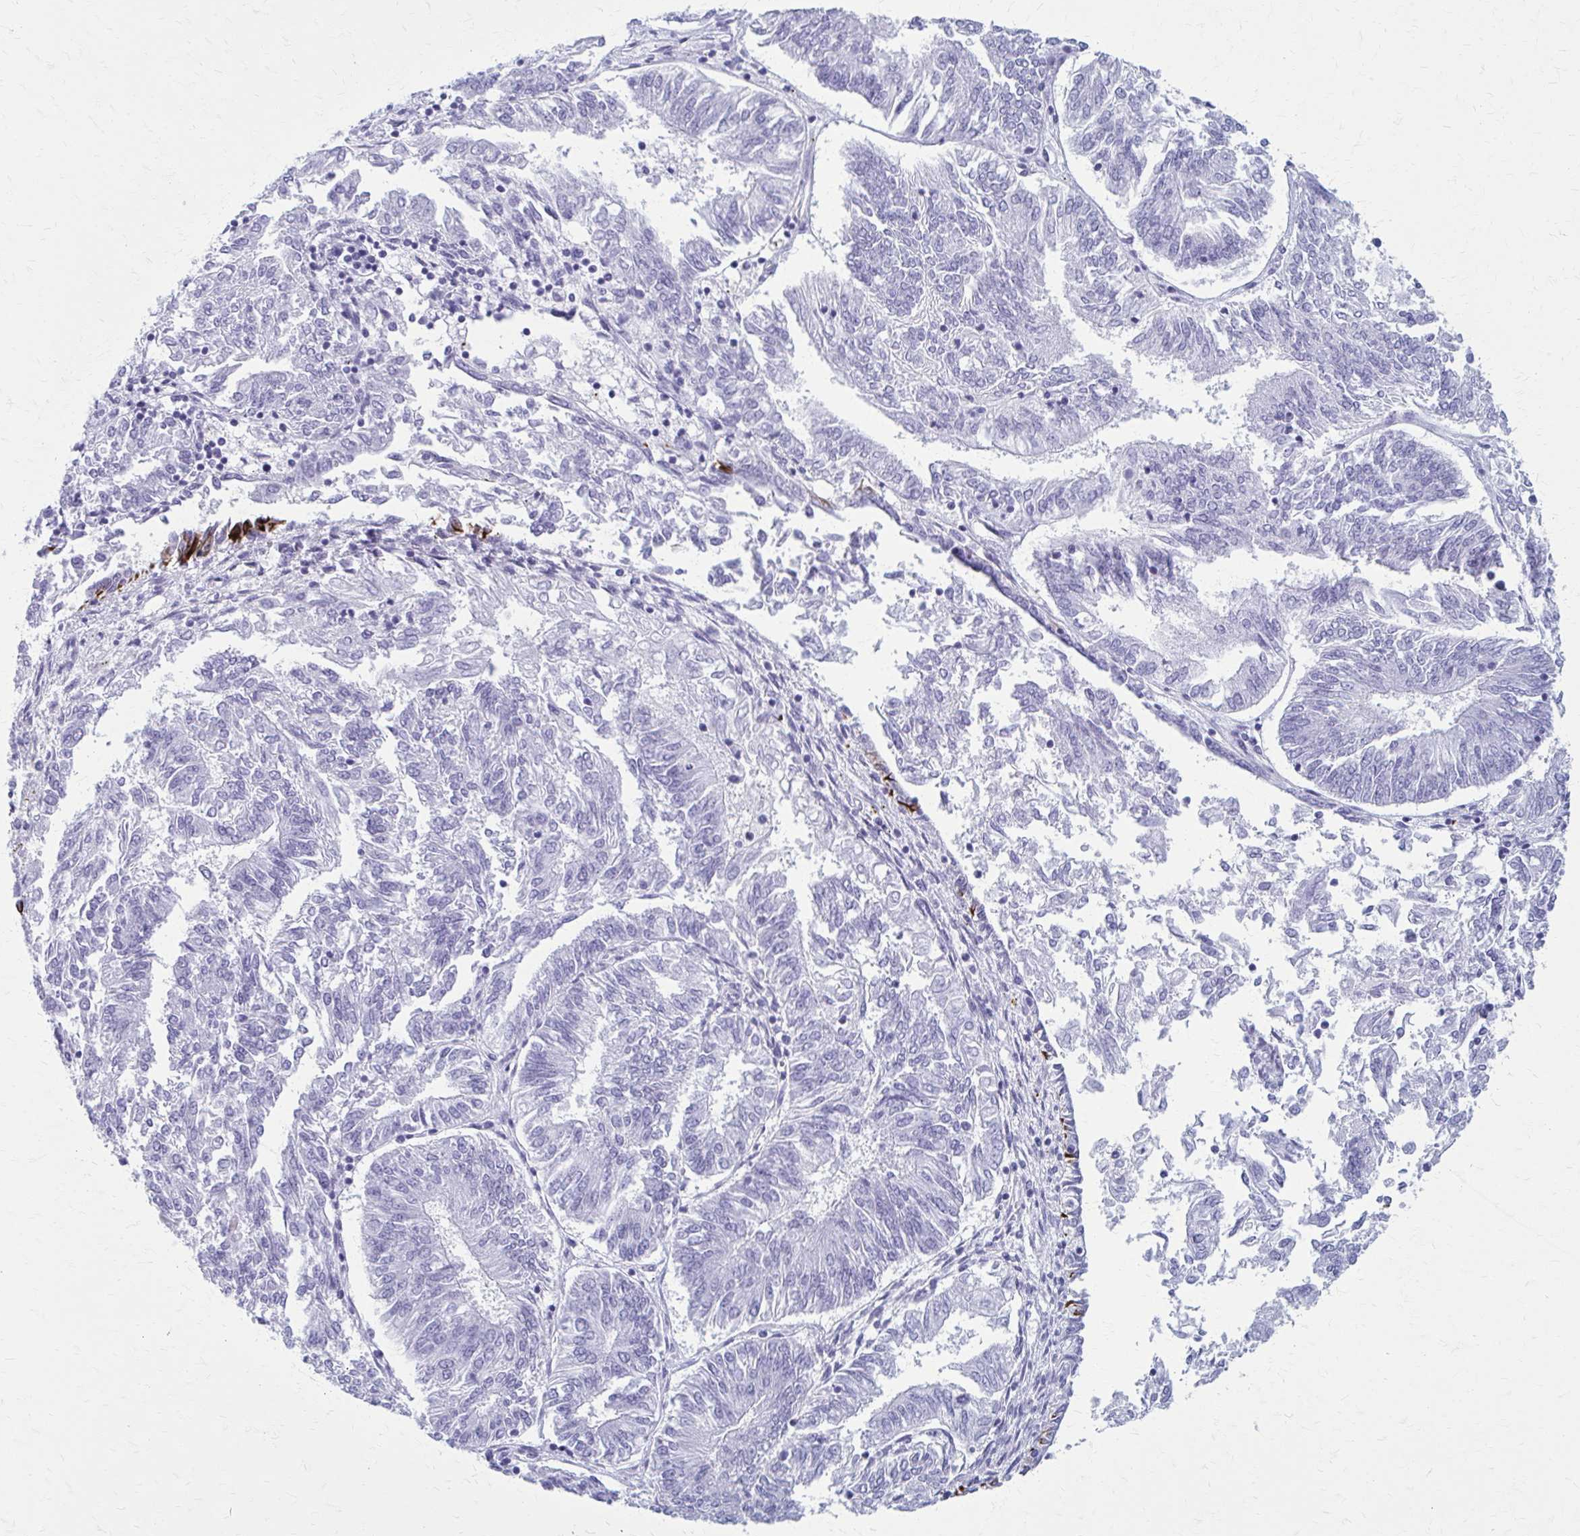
{"staining": {"intensity": "negative", "quantity": "none", "location": "none"}, "tissue": "endometrial cancer", "cell_type": "Tumor cells", "image_type": "cancer", "snomed": [{"axis": "morphology", "description": "Adenocarcinoma, NOS"}, {"axis": "topography", "description": "Endometrium"}], "caption": "DAB immunohistochemical staining of human endometrial adenocarcinoma displays no significant positivity in tumor cells. The staining is performed using DAB brown chromogen with nuclei counter-stained in using hematoxylin.", "gene": "GFAP", "patient": {"sex": "female", "age": 58}}